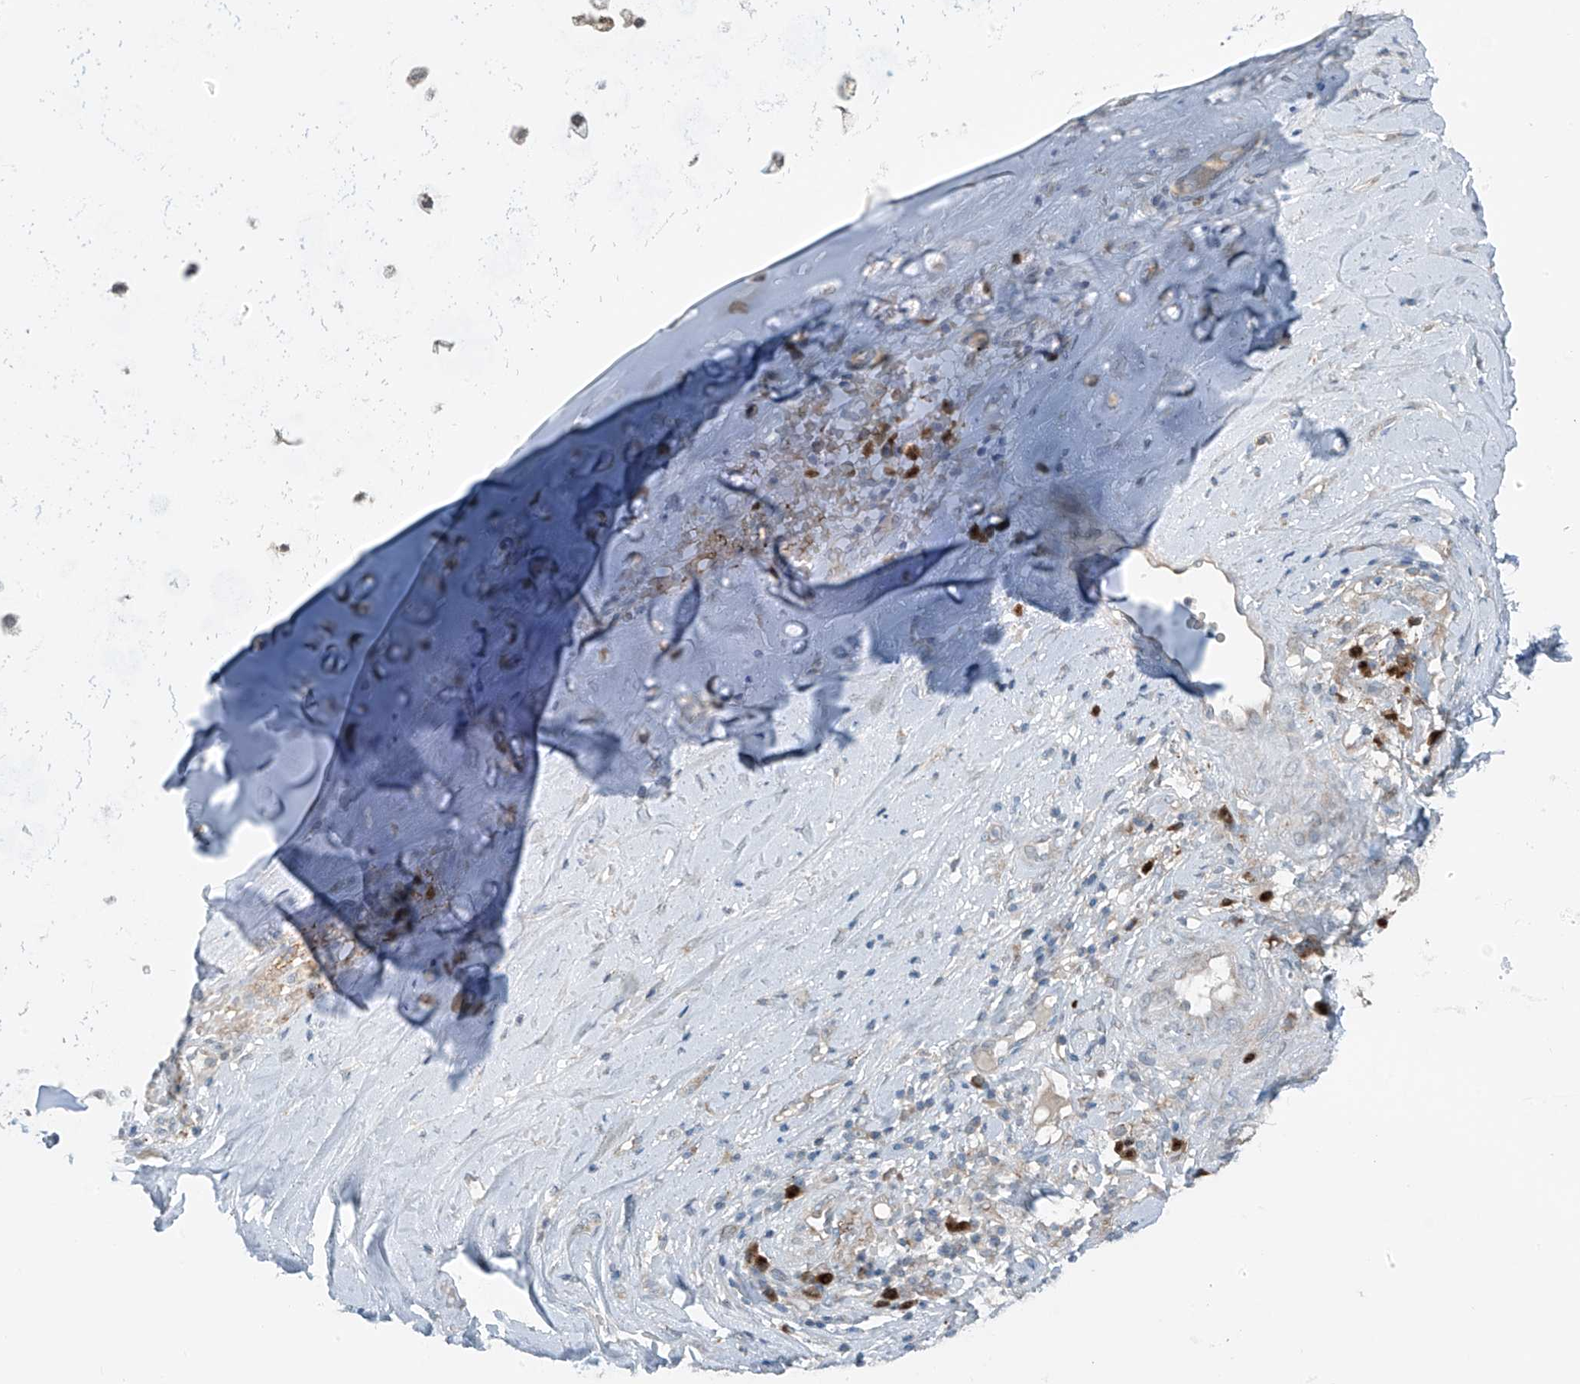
{"staining": {"intensity": "negative", "quantity": "none", "location": "none"}, "tissue": "adipose tissue", "cell_type": "Adipocytes", "image_type": "normal", "snomed": [{"axis": "morphology", "description": "Normal tissue, NOS"}, {"axis": "morphology", "description": "Basal cell carcinoma"}, {"axis": "topography", "description": "Cartilage tissue"}, {"axis": "topography", "description": "Nasopharynx"}, {"axis": "topography", "description": "Oral tissue"}], "caption": "Histopathology image shows no significant protein expression in adipocytes of normal adipose tissue.", "gene": "SLC12A6", "patient": {"sex": "female", "age": 77}}